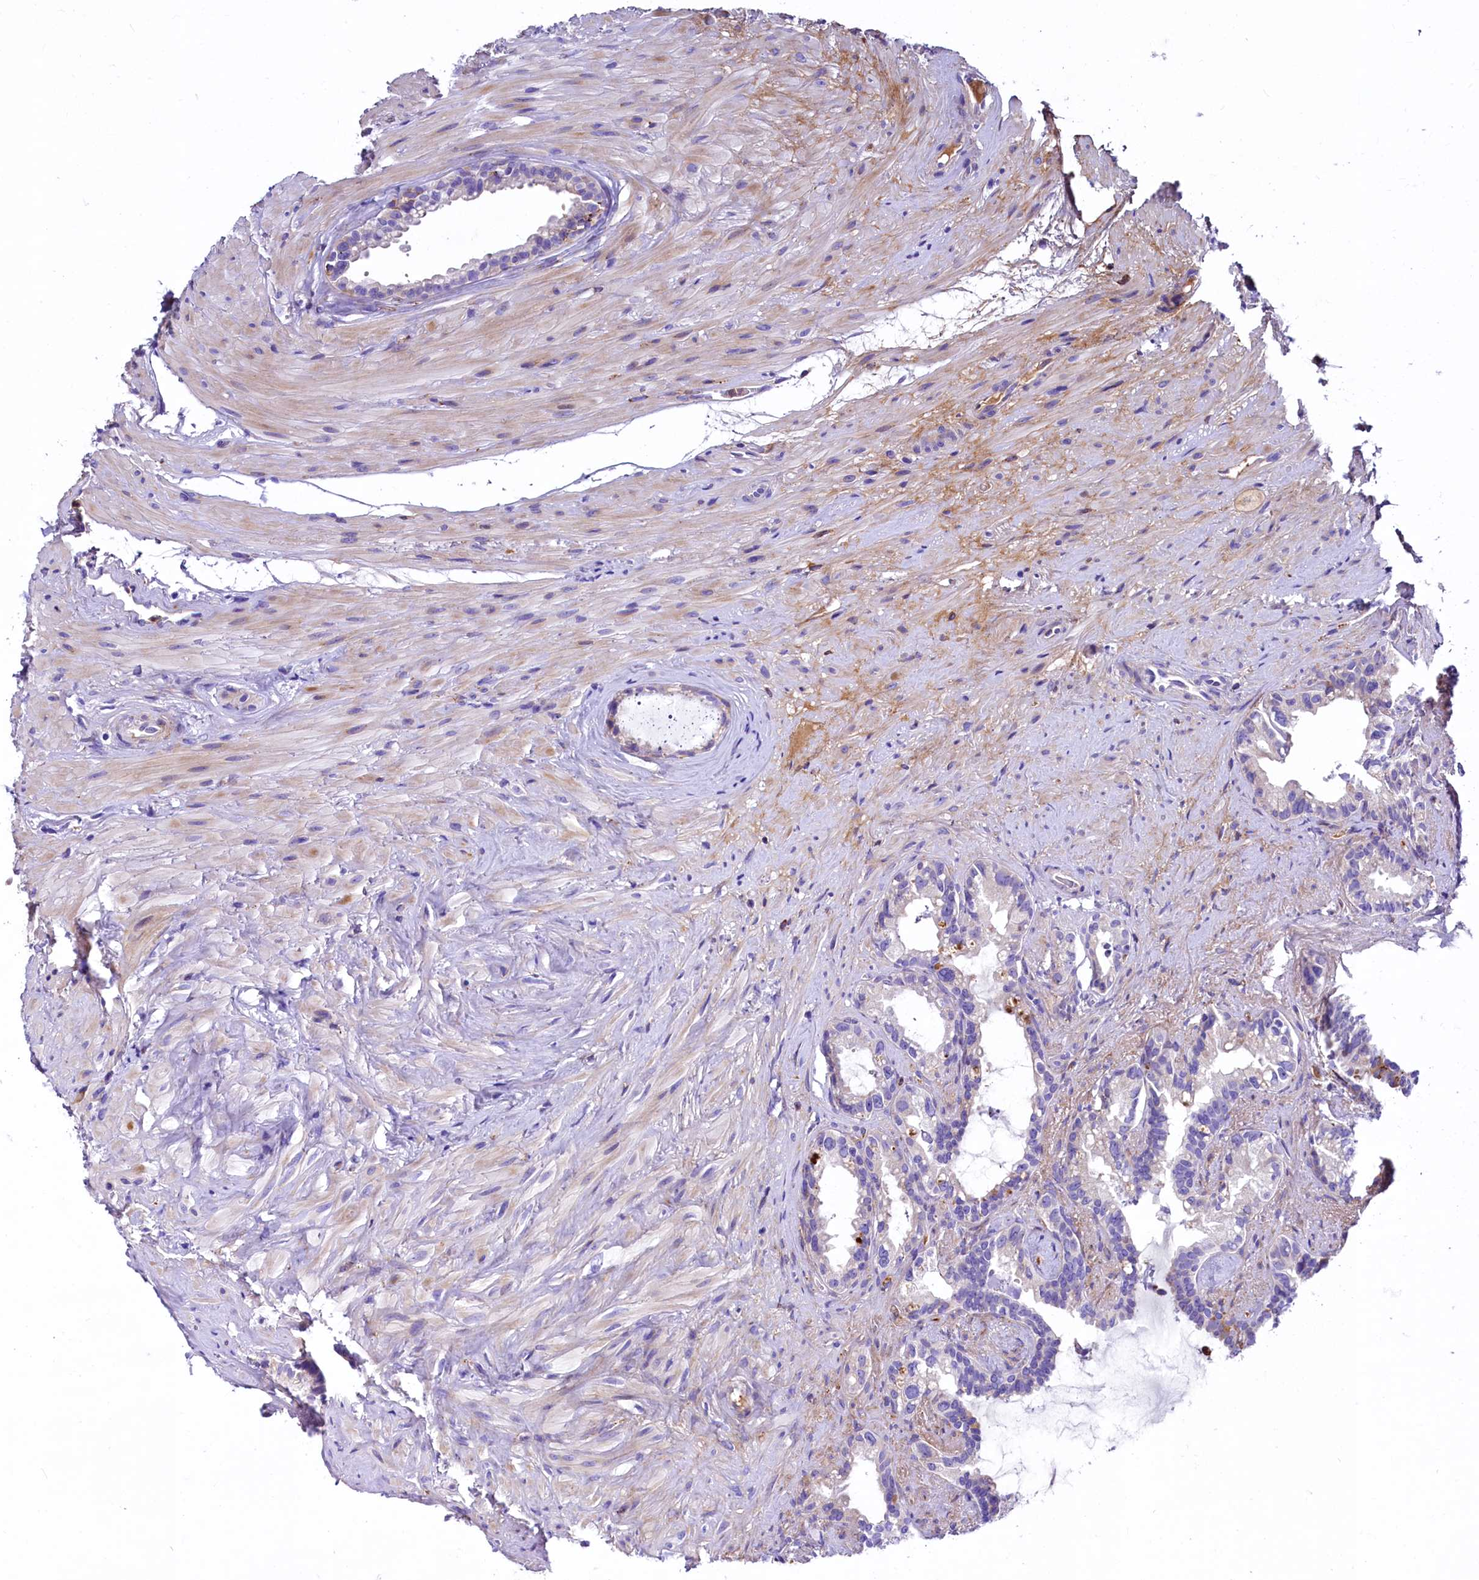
{"staining": {"intensity": "negative", "quantity": "none", "location": "none"}, "tissue": "seminal vesicle", "cell_type": "Glandular cells", "image_type": "normal", "snomed": [{"axis": "morphology", "description": "Normal tissue, NOS"}, {"axis": "topography", "description": "Prostate"}, {"axis": "topography", "description": "Seminal veicle"}], "caption": "A micrograph of human seminal vesicle is negative for staining in glandular cells. Nuclei are stained in blue.", "gene": "CMTR2", "patient": {"sex": "male", "age": 79}}